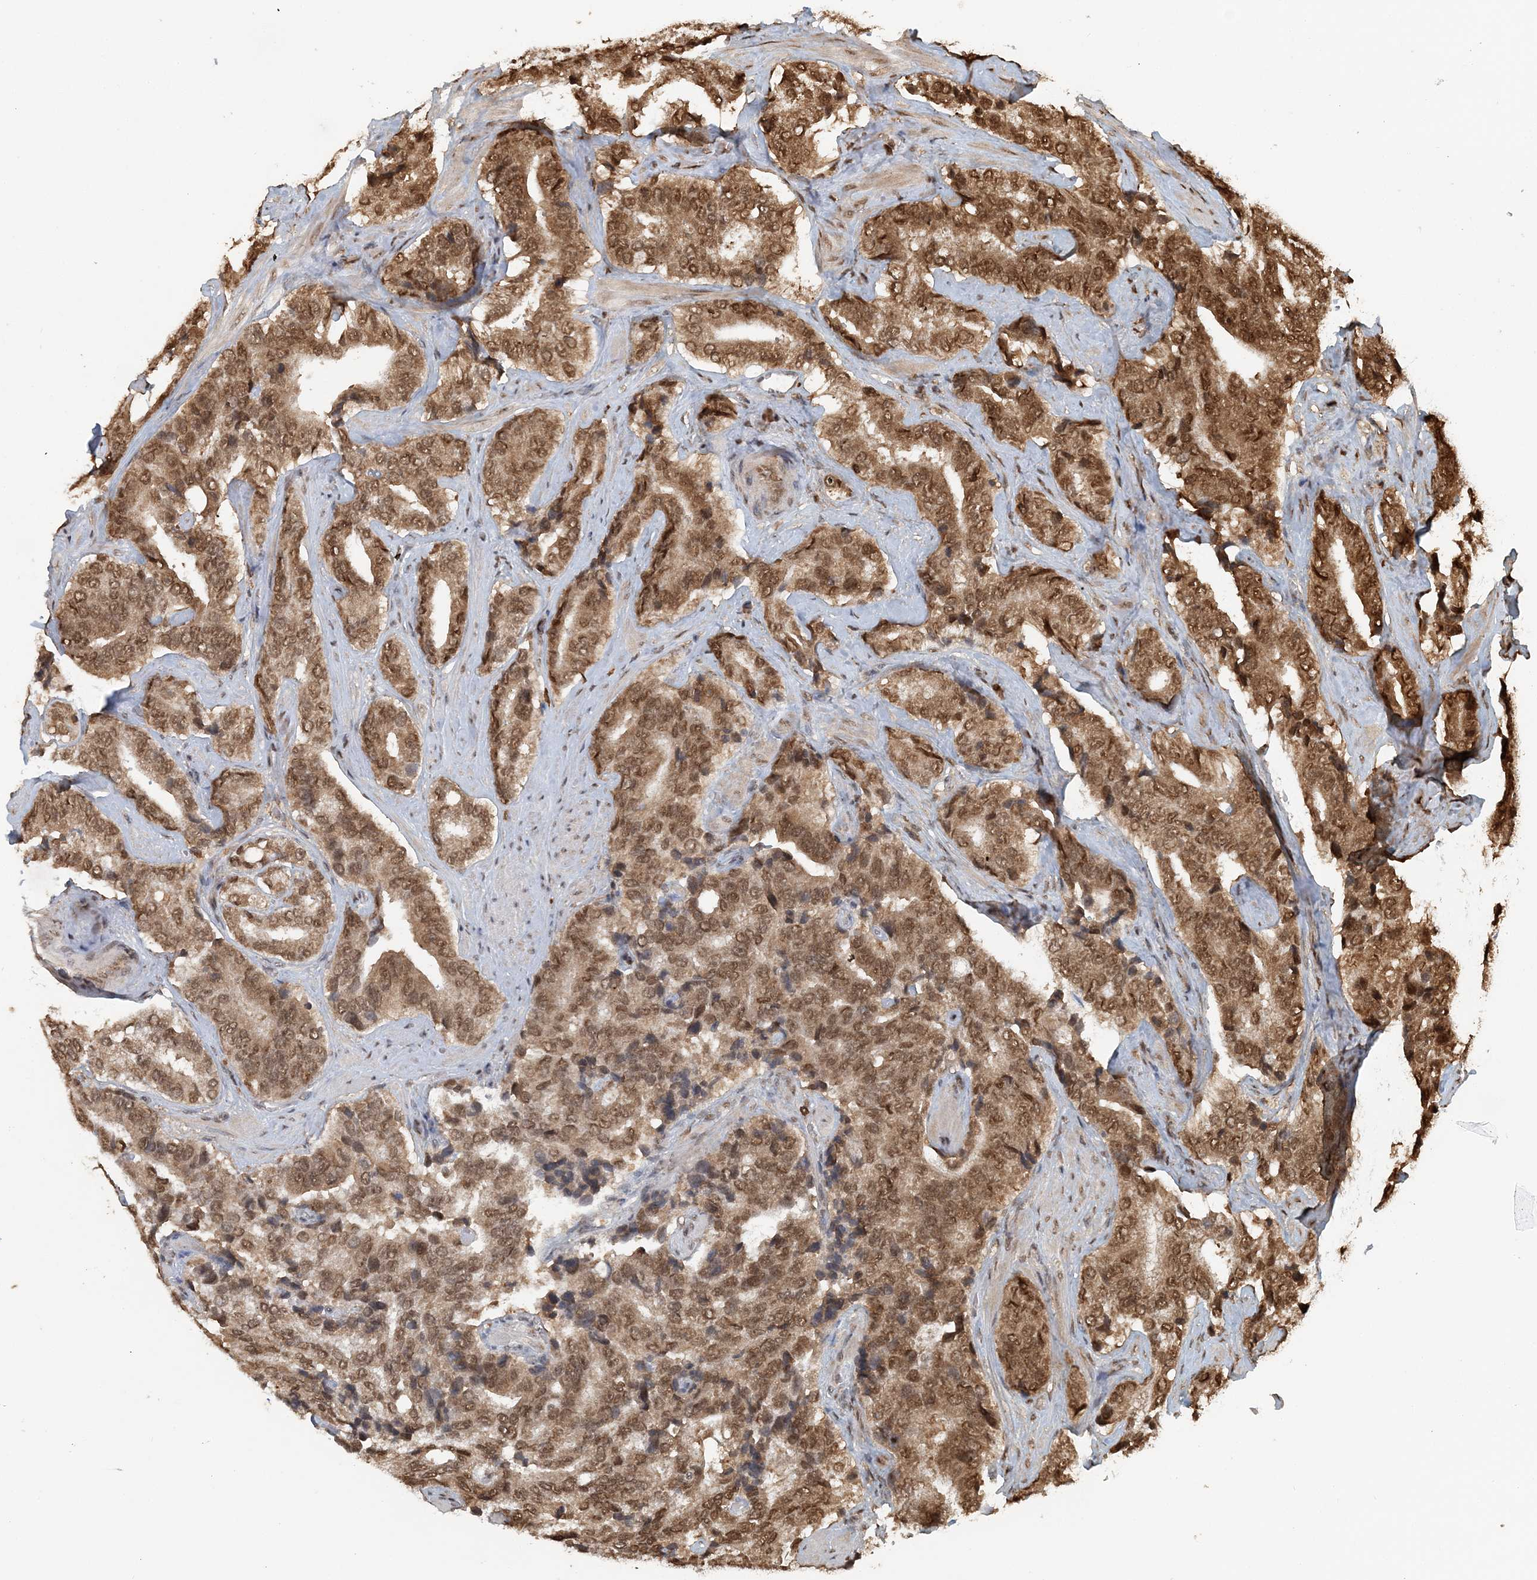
{"staining": {"intensity": "moderate", "quantity": ">75%", "location": "cytoplasmic/membranous,nuclear"}, "tissue": "prostate cancer", "cell_type": "Tumor cells", "image_type": "cancer", "snomed": [{"axis": "morphology", "description": "Adenocarcinoma, High grade"}, {"axis": "topography", "description": "Prostate"}], "caption": "IHC histopathology image of neoplastic tissue: human high-grade adenocarcinoma (prostate) stained using IHC displays medium levels of moderate protein expression localized specifically in the cytoplasmic/membranous and nuclear of tumor cells, appearing as a cytoplasmic/membranous and nuclear brown color.", "gene": "ARHGAP35", "patient": {"sex": "male", "age": 60}}